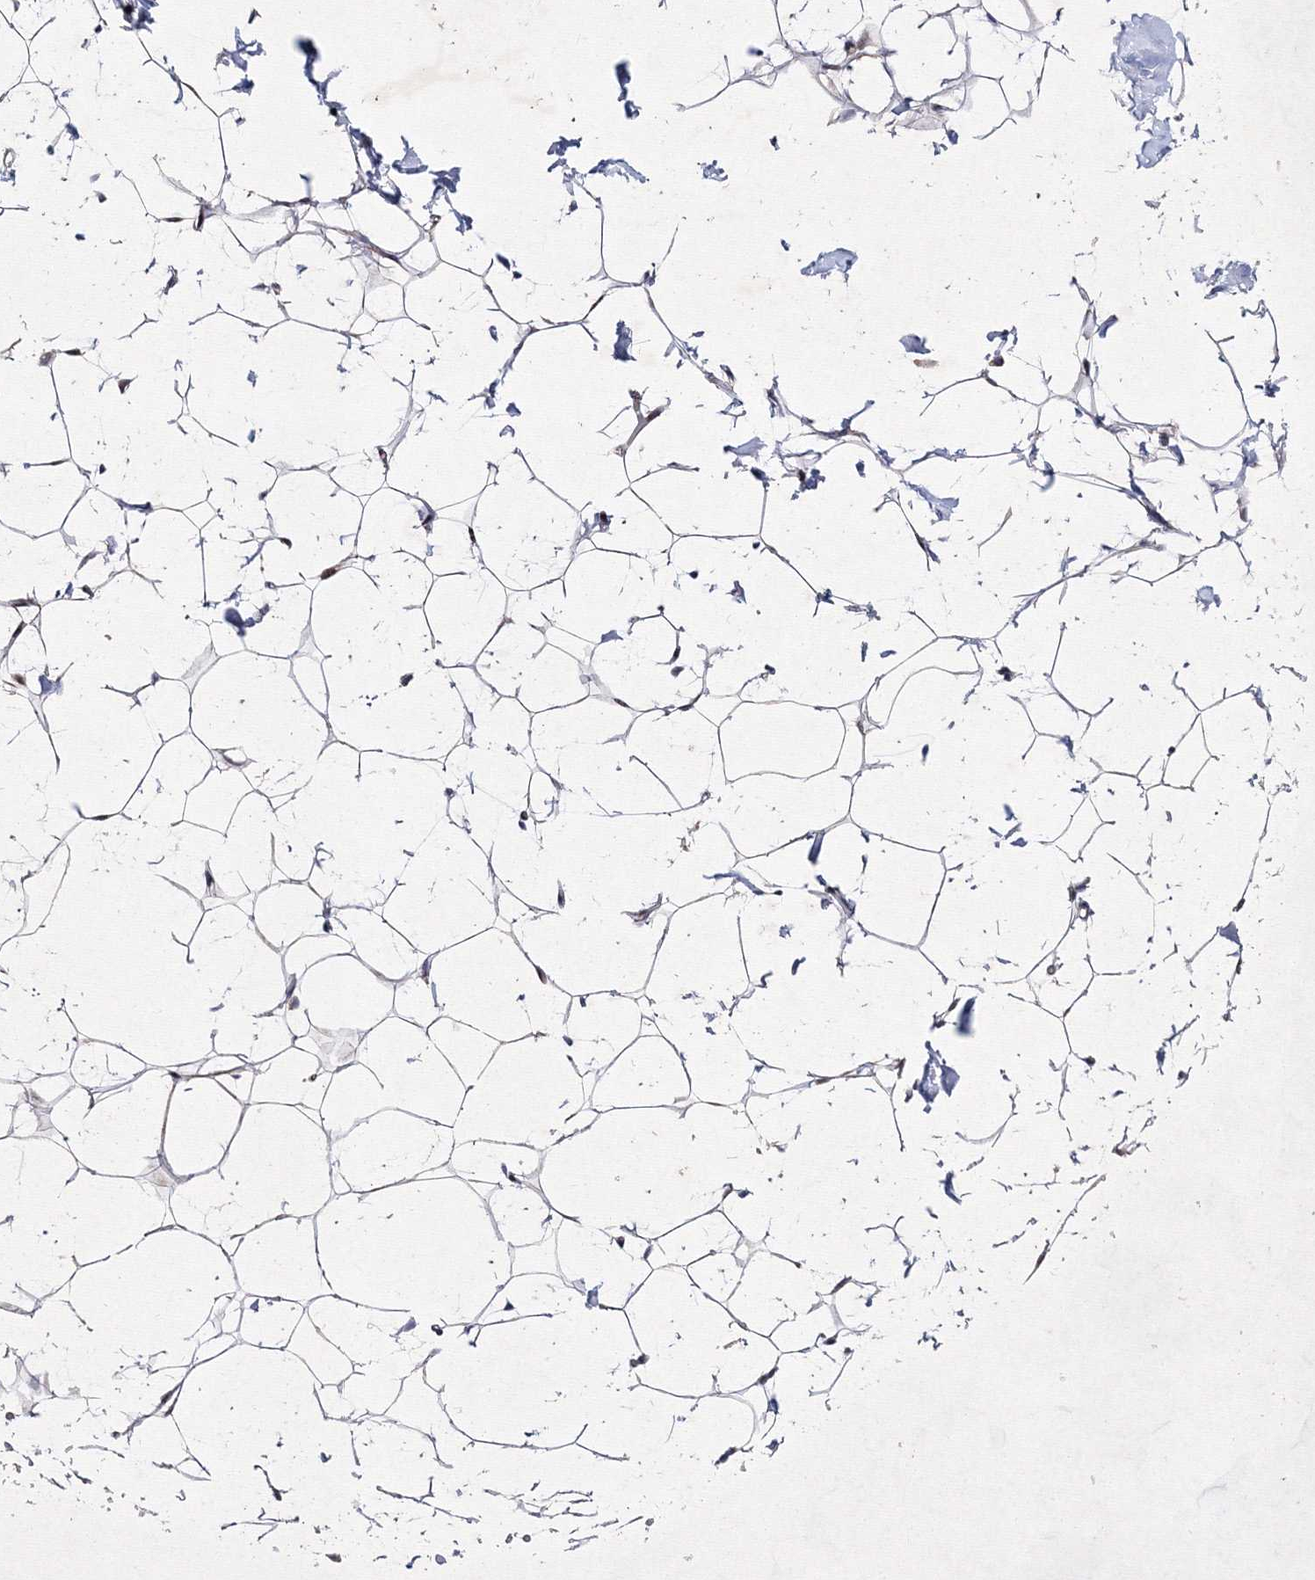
{"staining": {"intensity": "weak", "quantity": ">75%", "location": "cytoplasmic/membranous"}, "tissue": "adipose tissue", "cell_type": "Adipocytes", "image_type": "normal", "snomed": [{"axis": "morphology", "description": "Normal tissue, NOS"}, {"axis": "topography", "description": "Breast"}], "caption": "This image exhibits IHC staining of benign human adipose tissue, with low weak cytoplasmic/membranous staining in about >75% of adipocytes.", "gene": "SMIM29", "patient": {"sex": "female", "age": 23}}